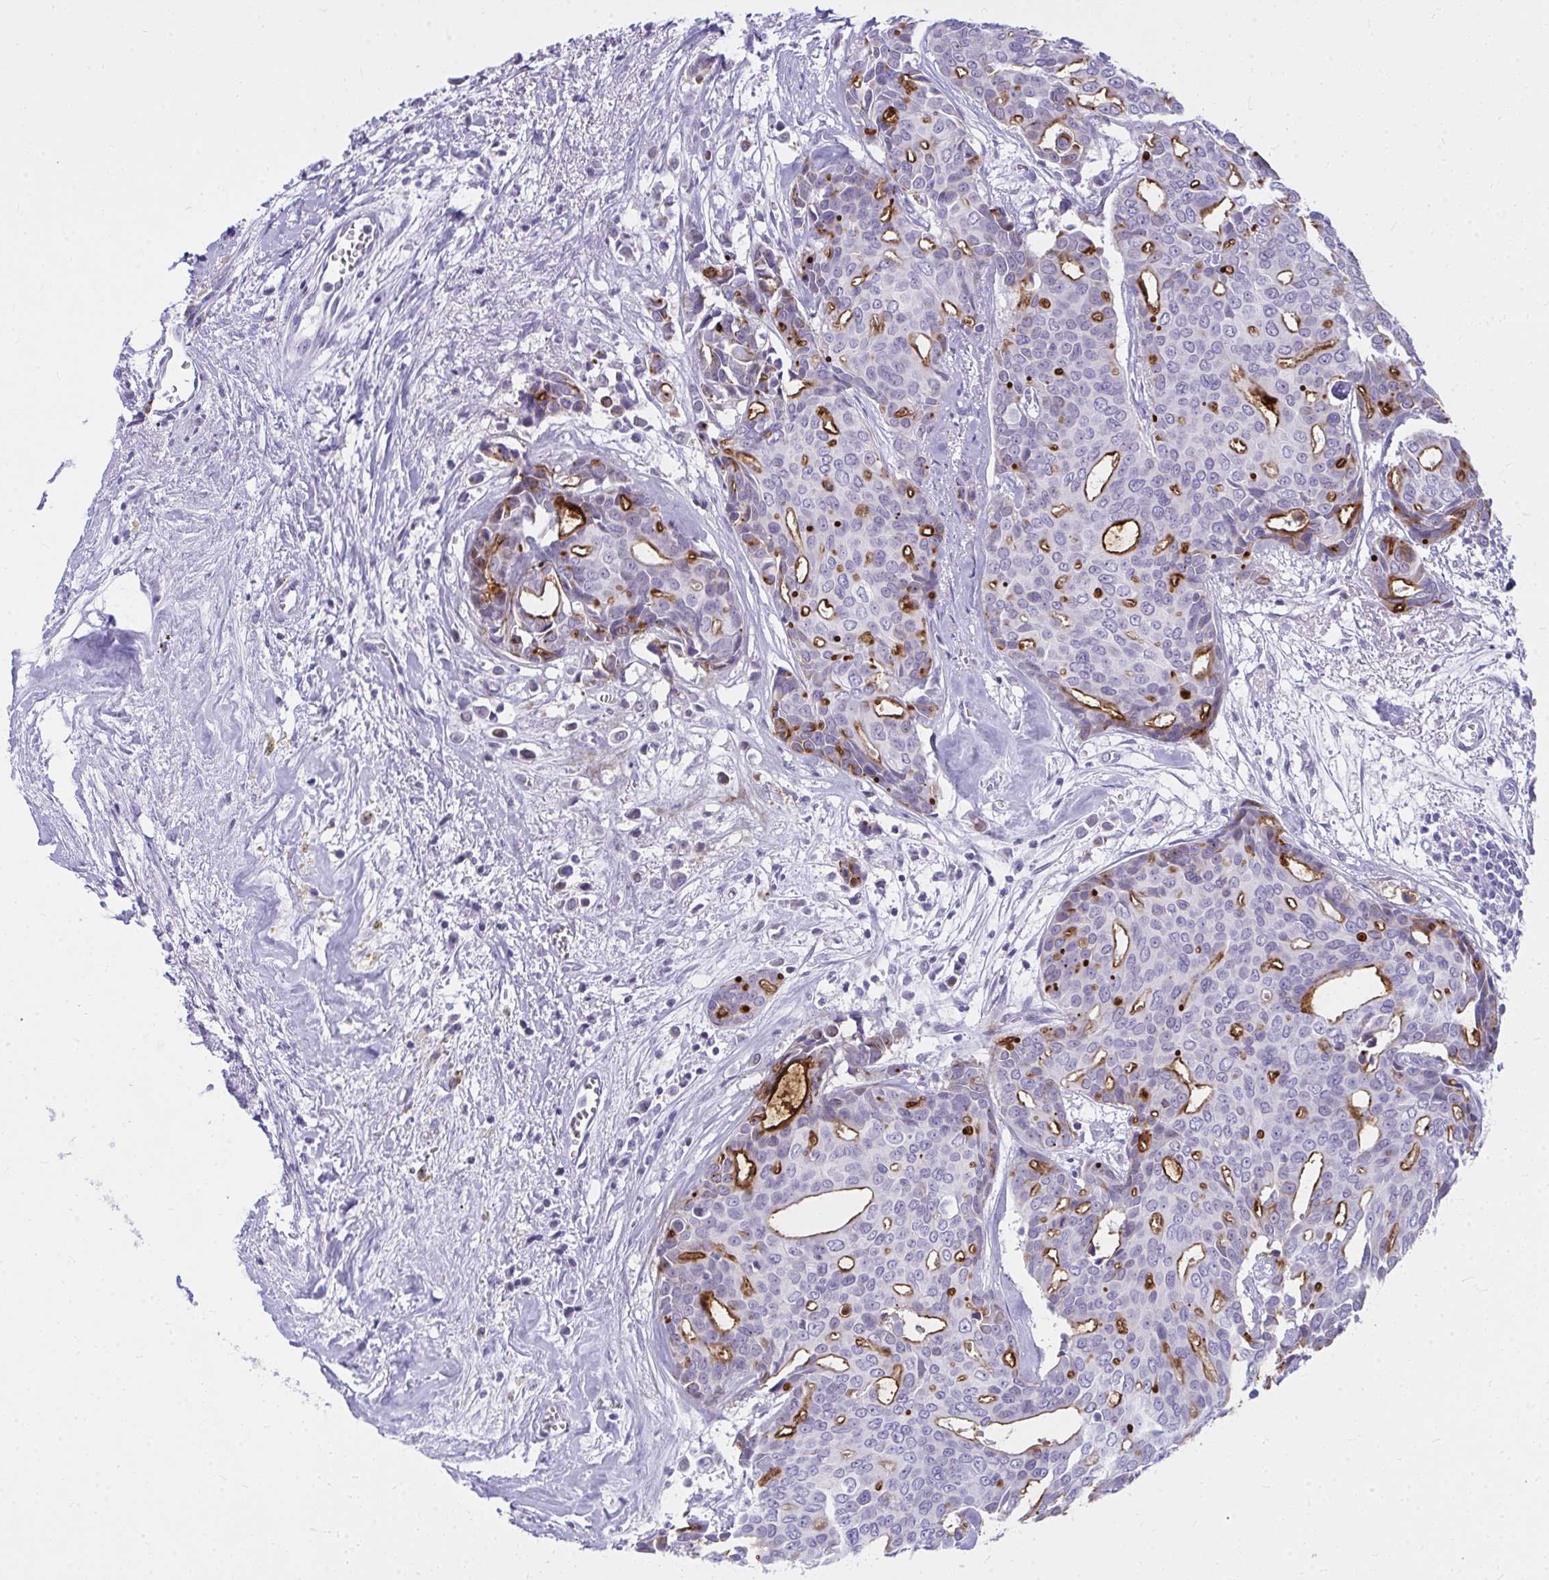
{"staining": {"intensity": "strong", "quantity": "25%-75%", "location": "cytoplasmic/membranous"}, "tissue": "breast cancer", "cell_type": "Tumor cells", "image_type": "cancer", "snomed": [{"axis": "morphology", "description": "Duct carcinoma"}, {"axis": "topography", "description": "Breast"}], "caption": "Strong cytoplasmic/membranous protein expression is present in about 25%-75% of tumor cells in breast infiltrating ductal carcinoma.", "gene": "OR5F1", "patient": {"sex": "female", "age": 54}}